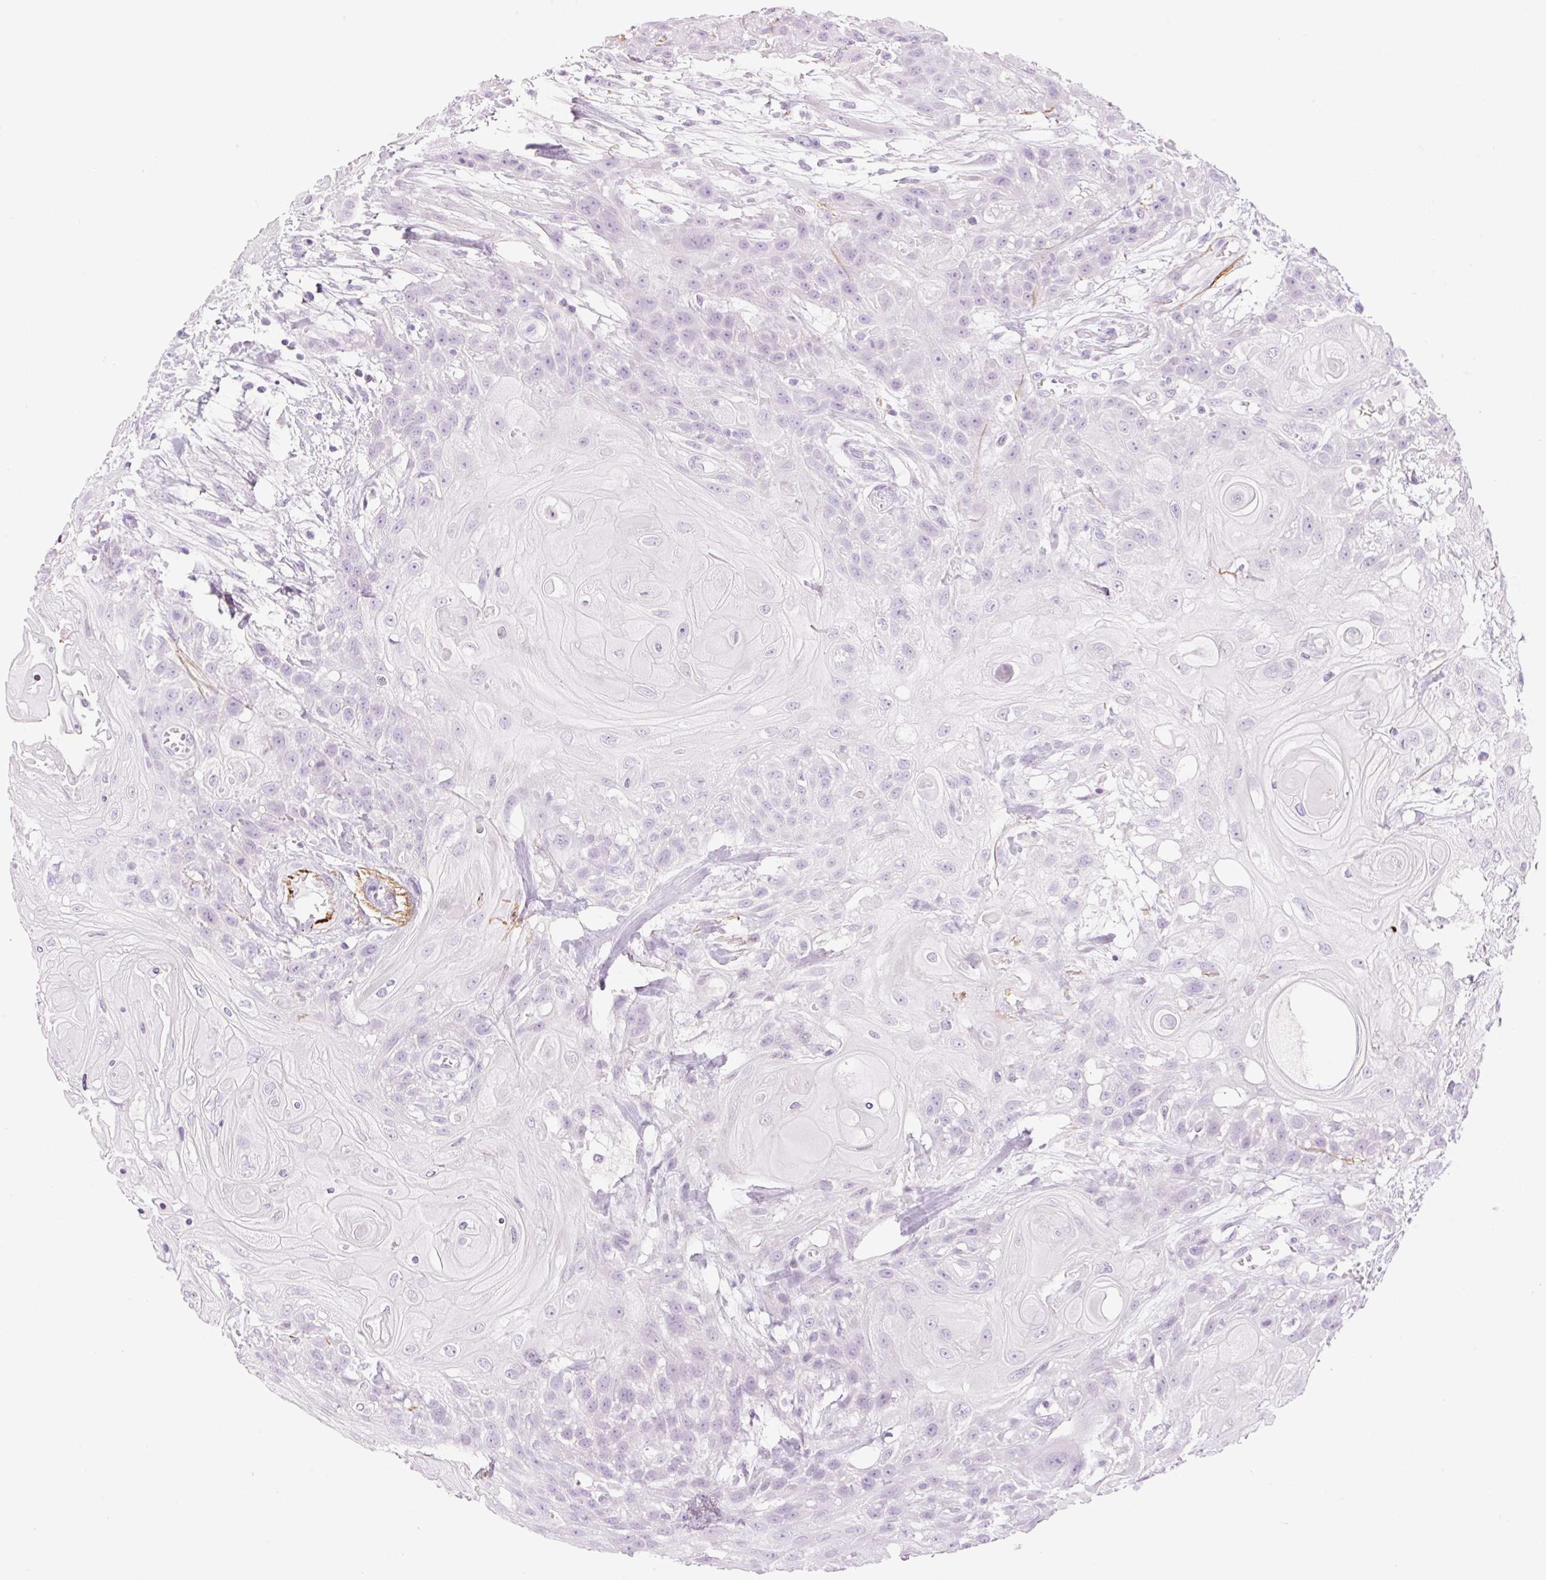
{"staining": {"intensity": "negative", "quantity": "none", "location": "none"}, "tissue": "head and neck cancer", "cell_type": "Tumor cells", "image_type": "cancer", "snomed": [{"axis": "morphology", "description": "Squamous cell carcinoma, NOS"}, {"axis": "topography", "description": "Head-Neck"}], "caption": "Human head and neck cancer (squamous cell carcinoma) stained for a protein using immunohistochemistry (IHC) exhibits no positivity in tumor cells.", "gene": "SP140L", "patient": {"sex": "female", "age": 43}}